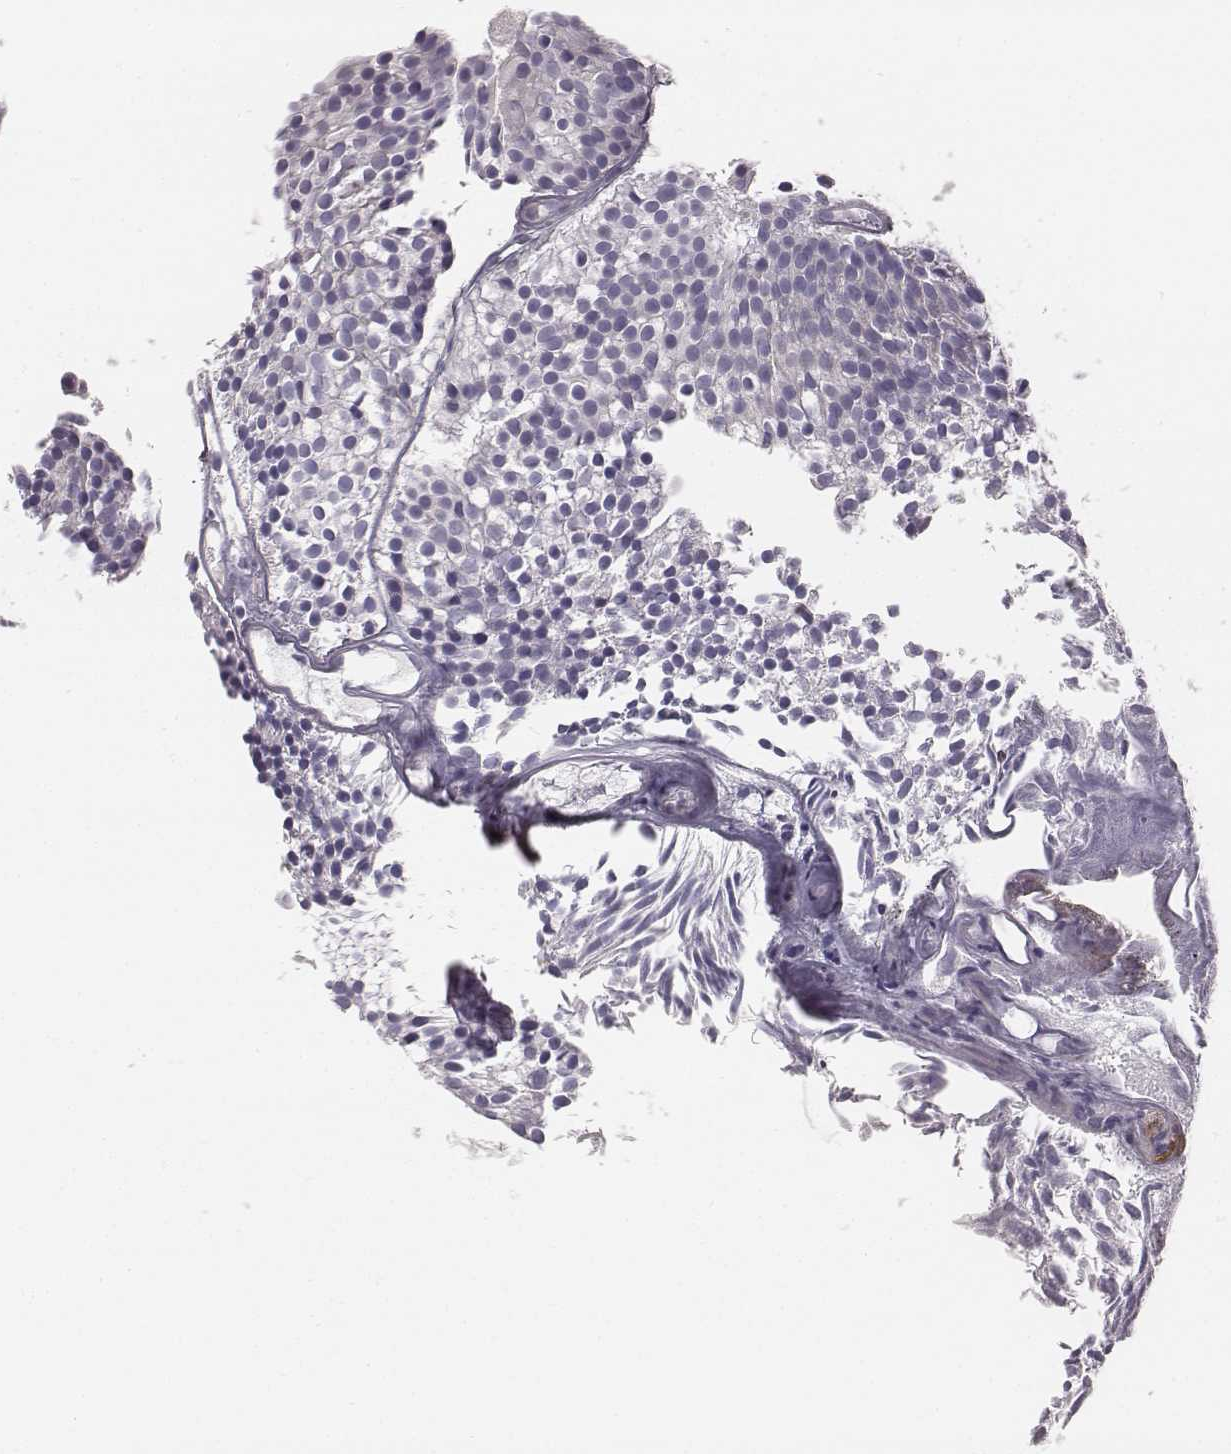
{"staining": {"intensity": "negative", "quantity": "none", "location": "none"}, "tissue": "urothelial cancer", "cell_type": "Tumor cells", "image_type": "cancer", "snomed": [{"axis": "morphology", "description": "Urothelial carcinoma, Low grade"}, {"axis": "topography", "description": "Urinary bladder"}], "caption": "An immunohistochemistry image of urothelial cancer is shown. There is no staining in tumor cells of urothelial cancer. (IHC, brightfield microscopy, high magnification).", "gene": "KCNJ12", "patient": {"sex": "male", "age": 63}}